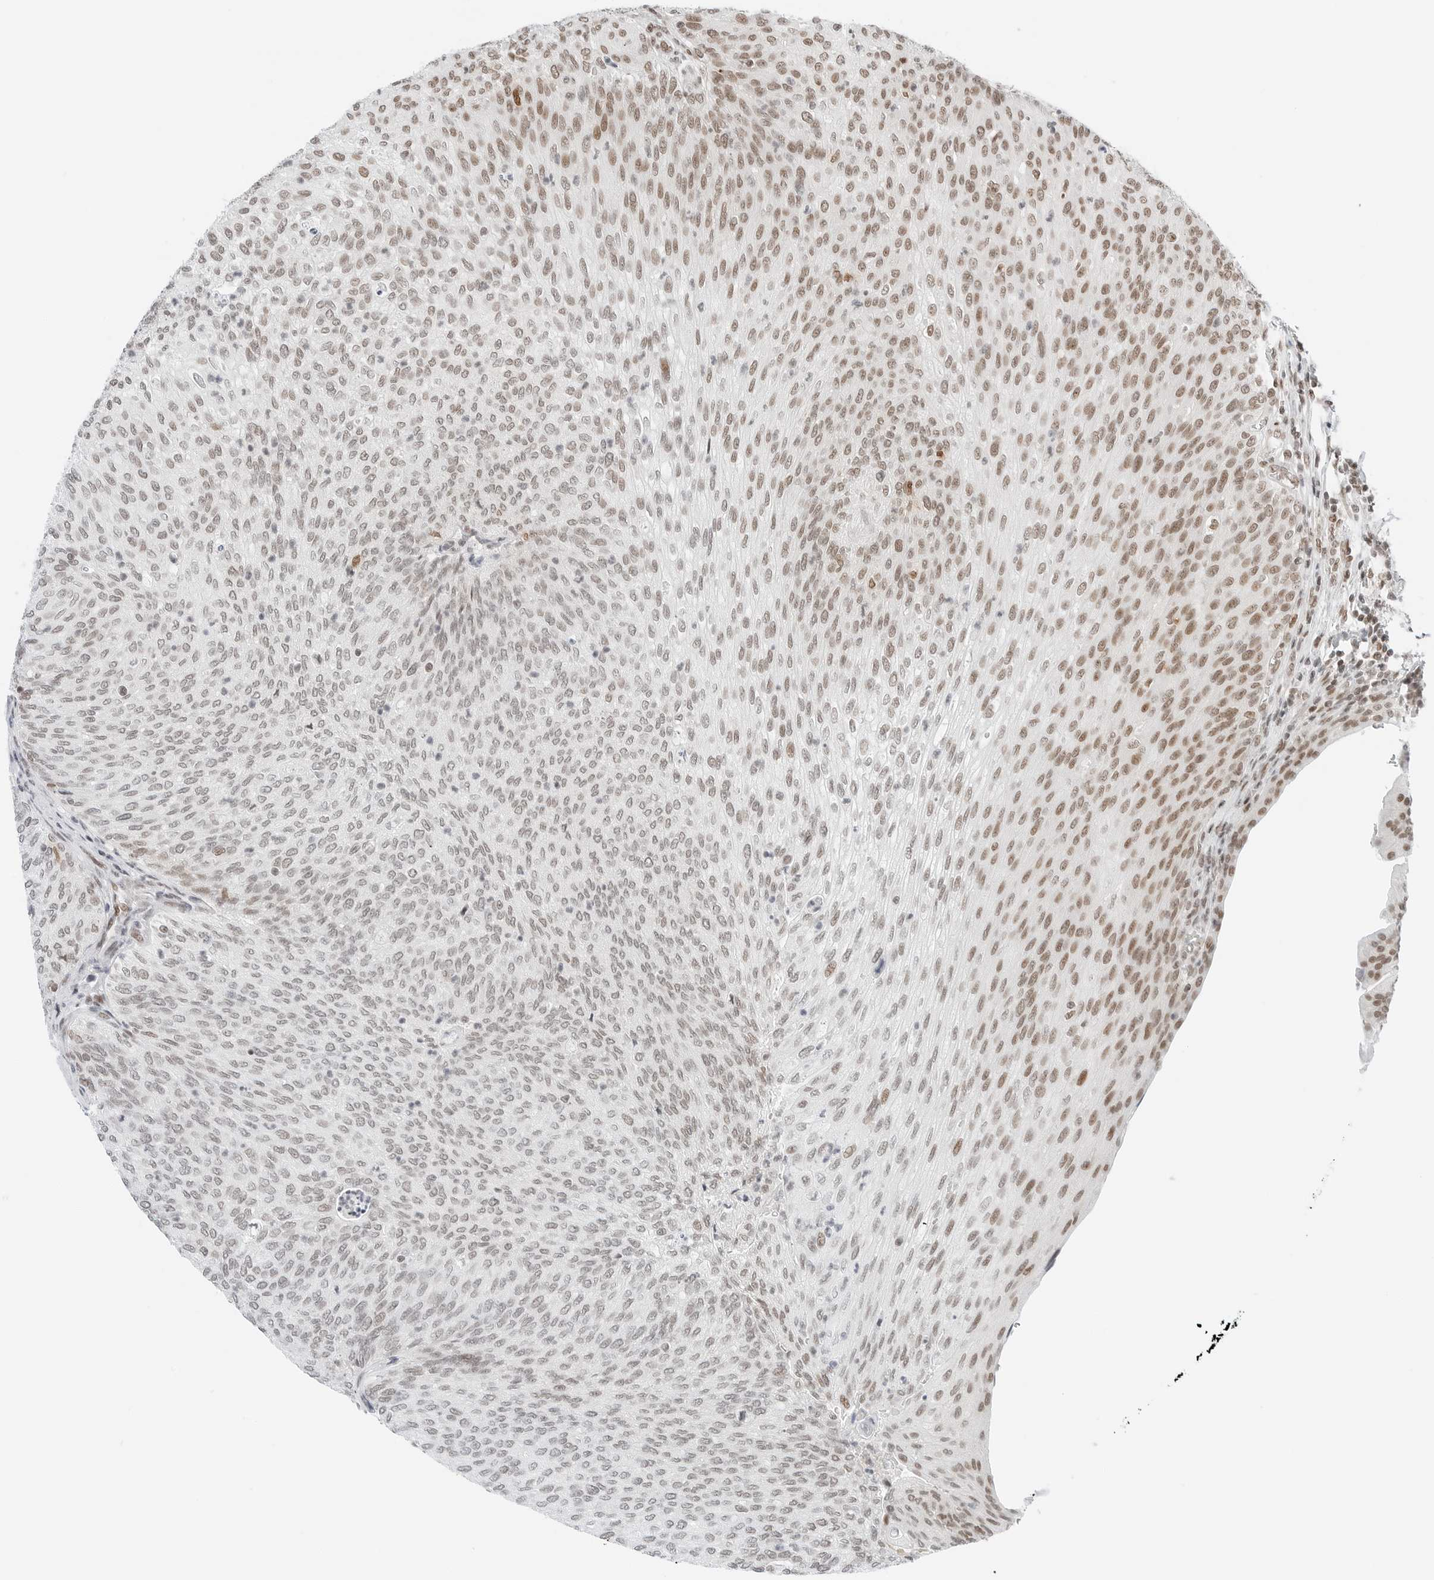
{"staining": {"intensity": "moderate", "quantity": "25%-75%", "location": "nuclear"}, "tissue": "urothelial cancer", "cell_type": "Tumor cells", "image_type": "cancer", "snomed": [{"axis": "morphology", "description": "Urothelial carcinoma, Low grade"}, {"axis": "topography", "description": "Urinary bladder"}], "caption": "DAB immunohistochemical staining of urothelial cancer displays moderate nuclear protein staining in approximately 25%-75% of tumor cells.", "gene": "CRTC2", "patient": {"sex": "female", "age": 79}}